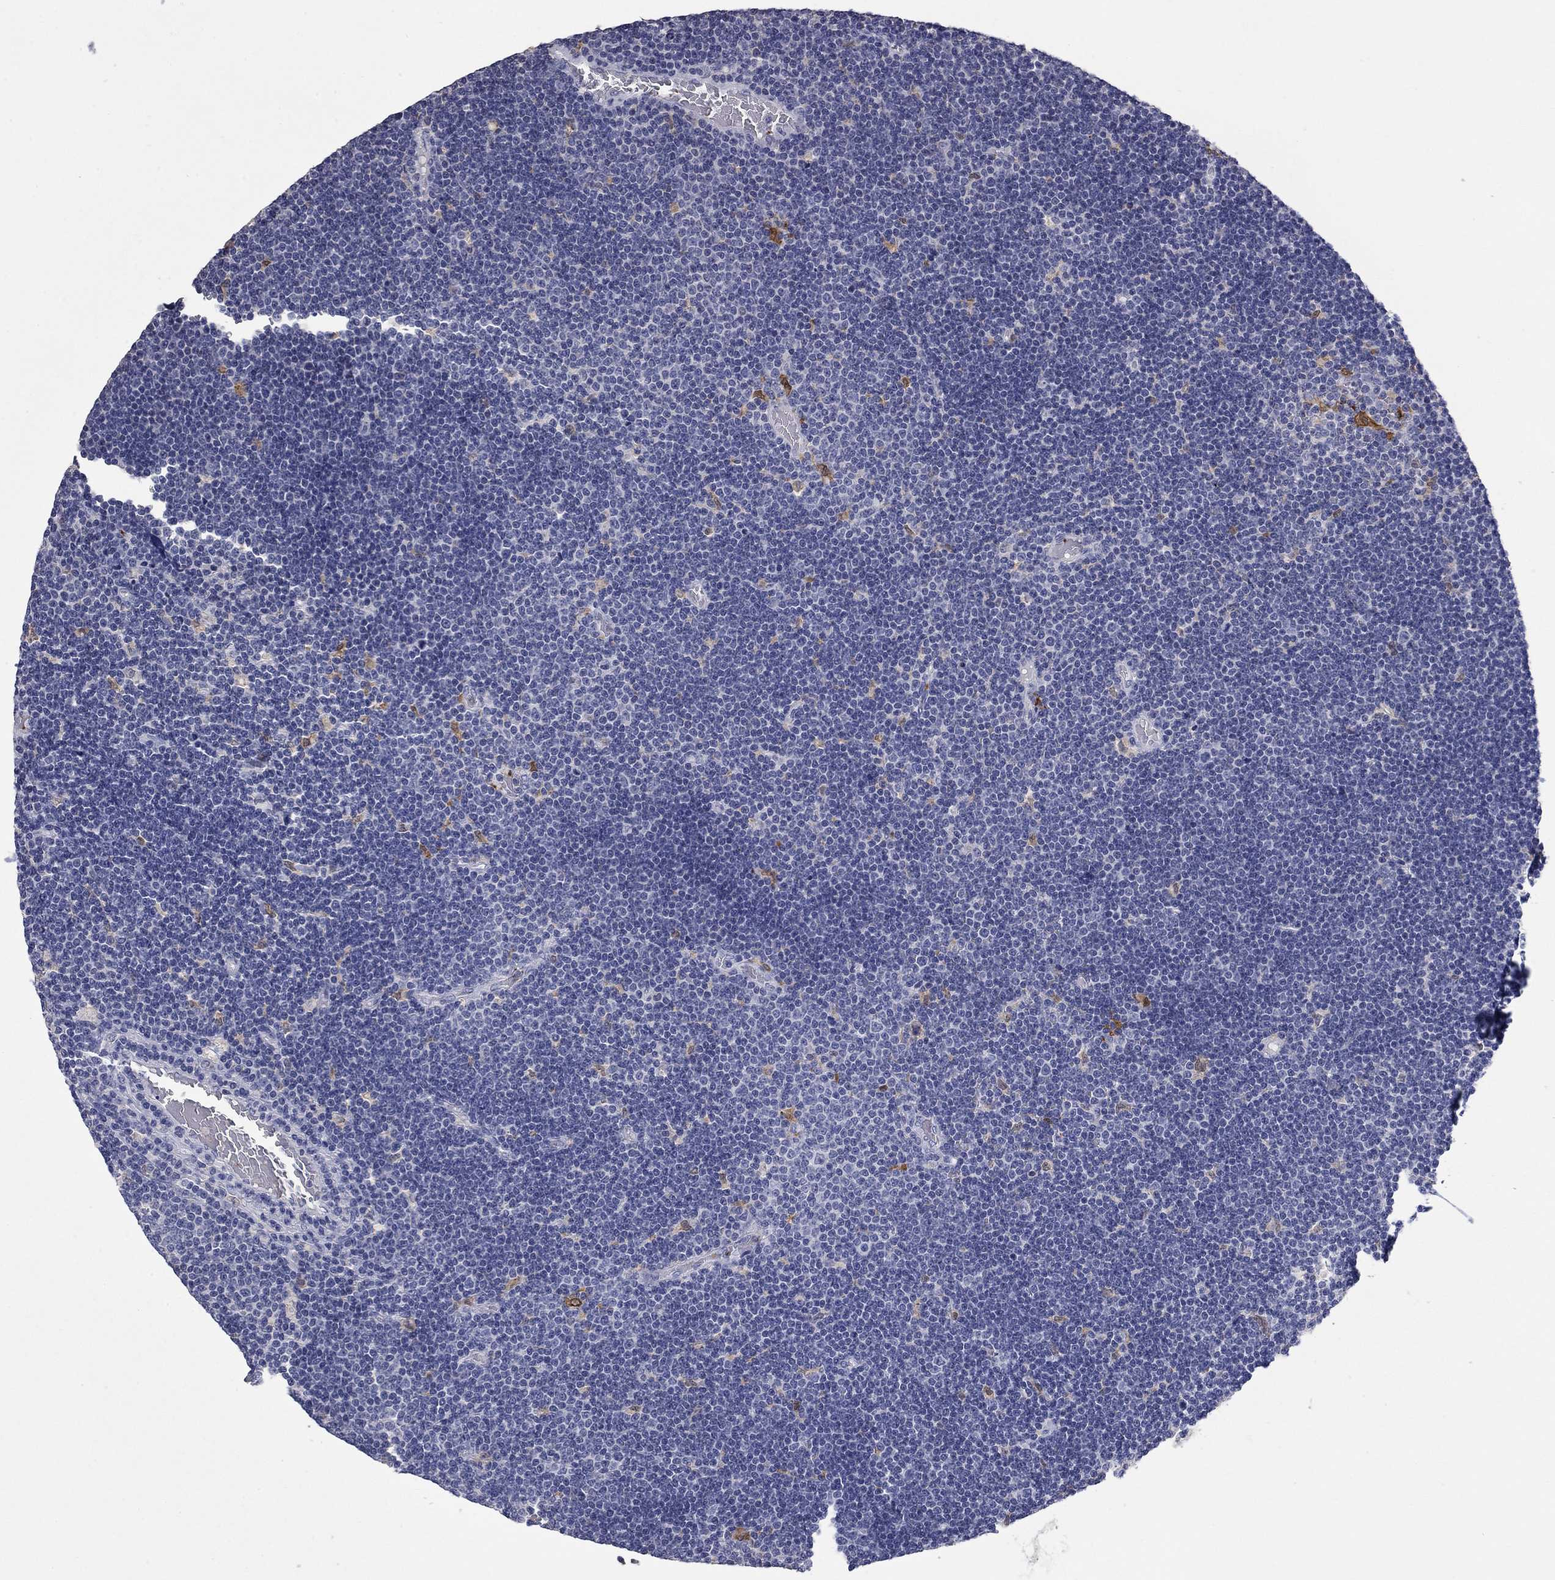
{"staining": {"intensity": "moderate", "quantity": "<25%", "location": "cytoplasmic/membranous"}, "tissue": "lymphoma", "cell_type": "Tumor cells", "image_type": "cancer", "snomed": [{"axis": "morphology", "description": "Malignant lymphoma, non-Hodgkin's type, Low grade"}, {"axis": "topography", "description": "Brain"}], "caption": "Lymphoma stained with DAB (3,3'-diaminobenzidine) IHC reveals low levels of moderate cytoplasmic/membranous expression in approximately <25% of tumor cells.", "gene": "PLEK", "patient": {"sex": "female", "age": 66}}